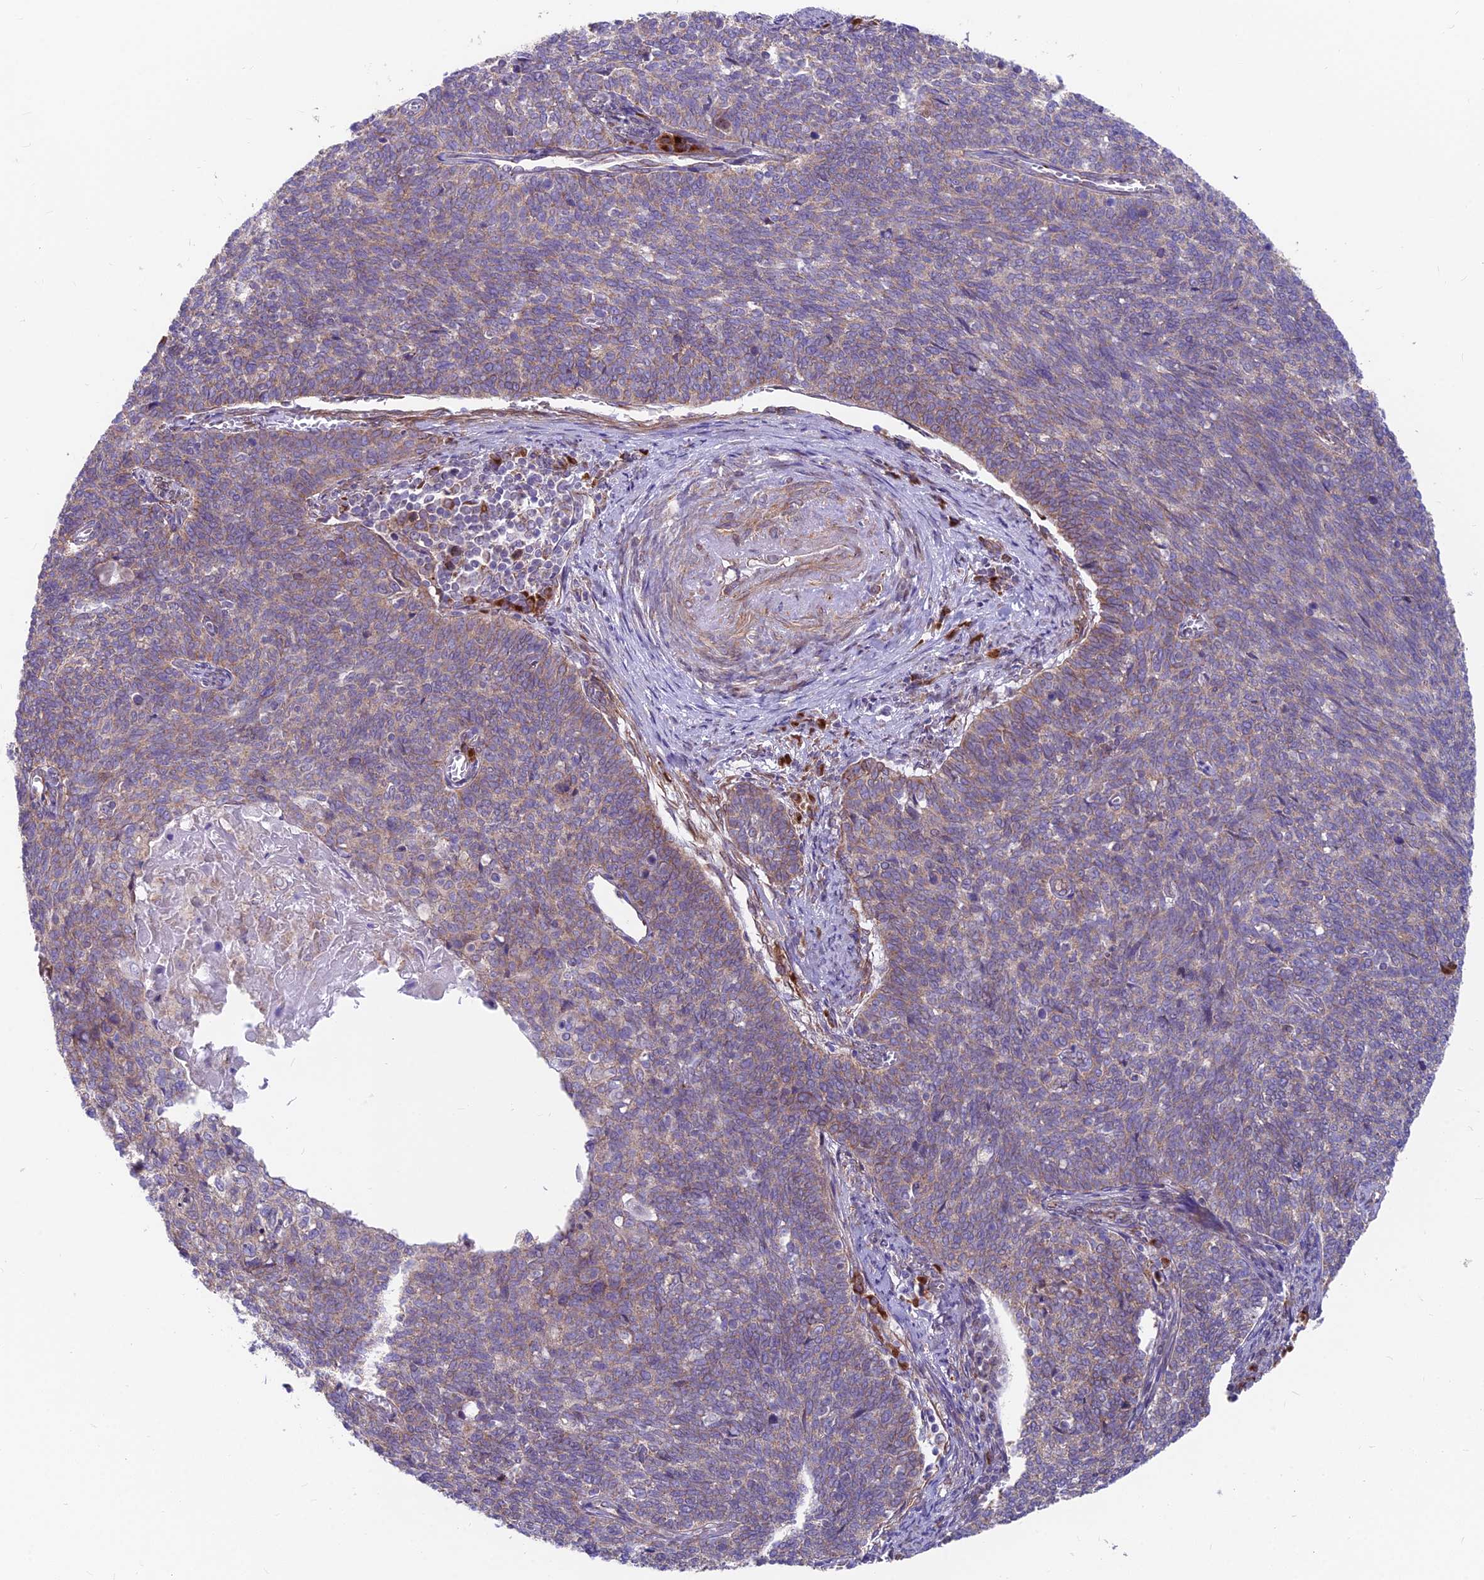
{"staining": {"intensity": "weak", "quantity": "25%-75%", "location": "cytoplasmic/membranous"}, "tissue": "cervical cancer", "cell_type": "Tumor cells", "image_type": "cancer", "snomed": [{"axis": "morphology", "description": "Squamous cell carcinoma, NOS"}, {"axis": "topography", "description": "Cervix"}], "caption": "Immunohistochemistry (DAB (3,3'-diaminobenzidine)) staining of cervical cancer (squamous cell carcinoma) exhibits weak cytoplasmic/membranous protein positivity in about 25%-75% of tumor cells.", "gene": "TBC1D20", "patient": {"sex": "female", "age": 39}}